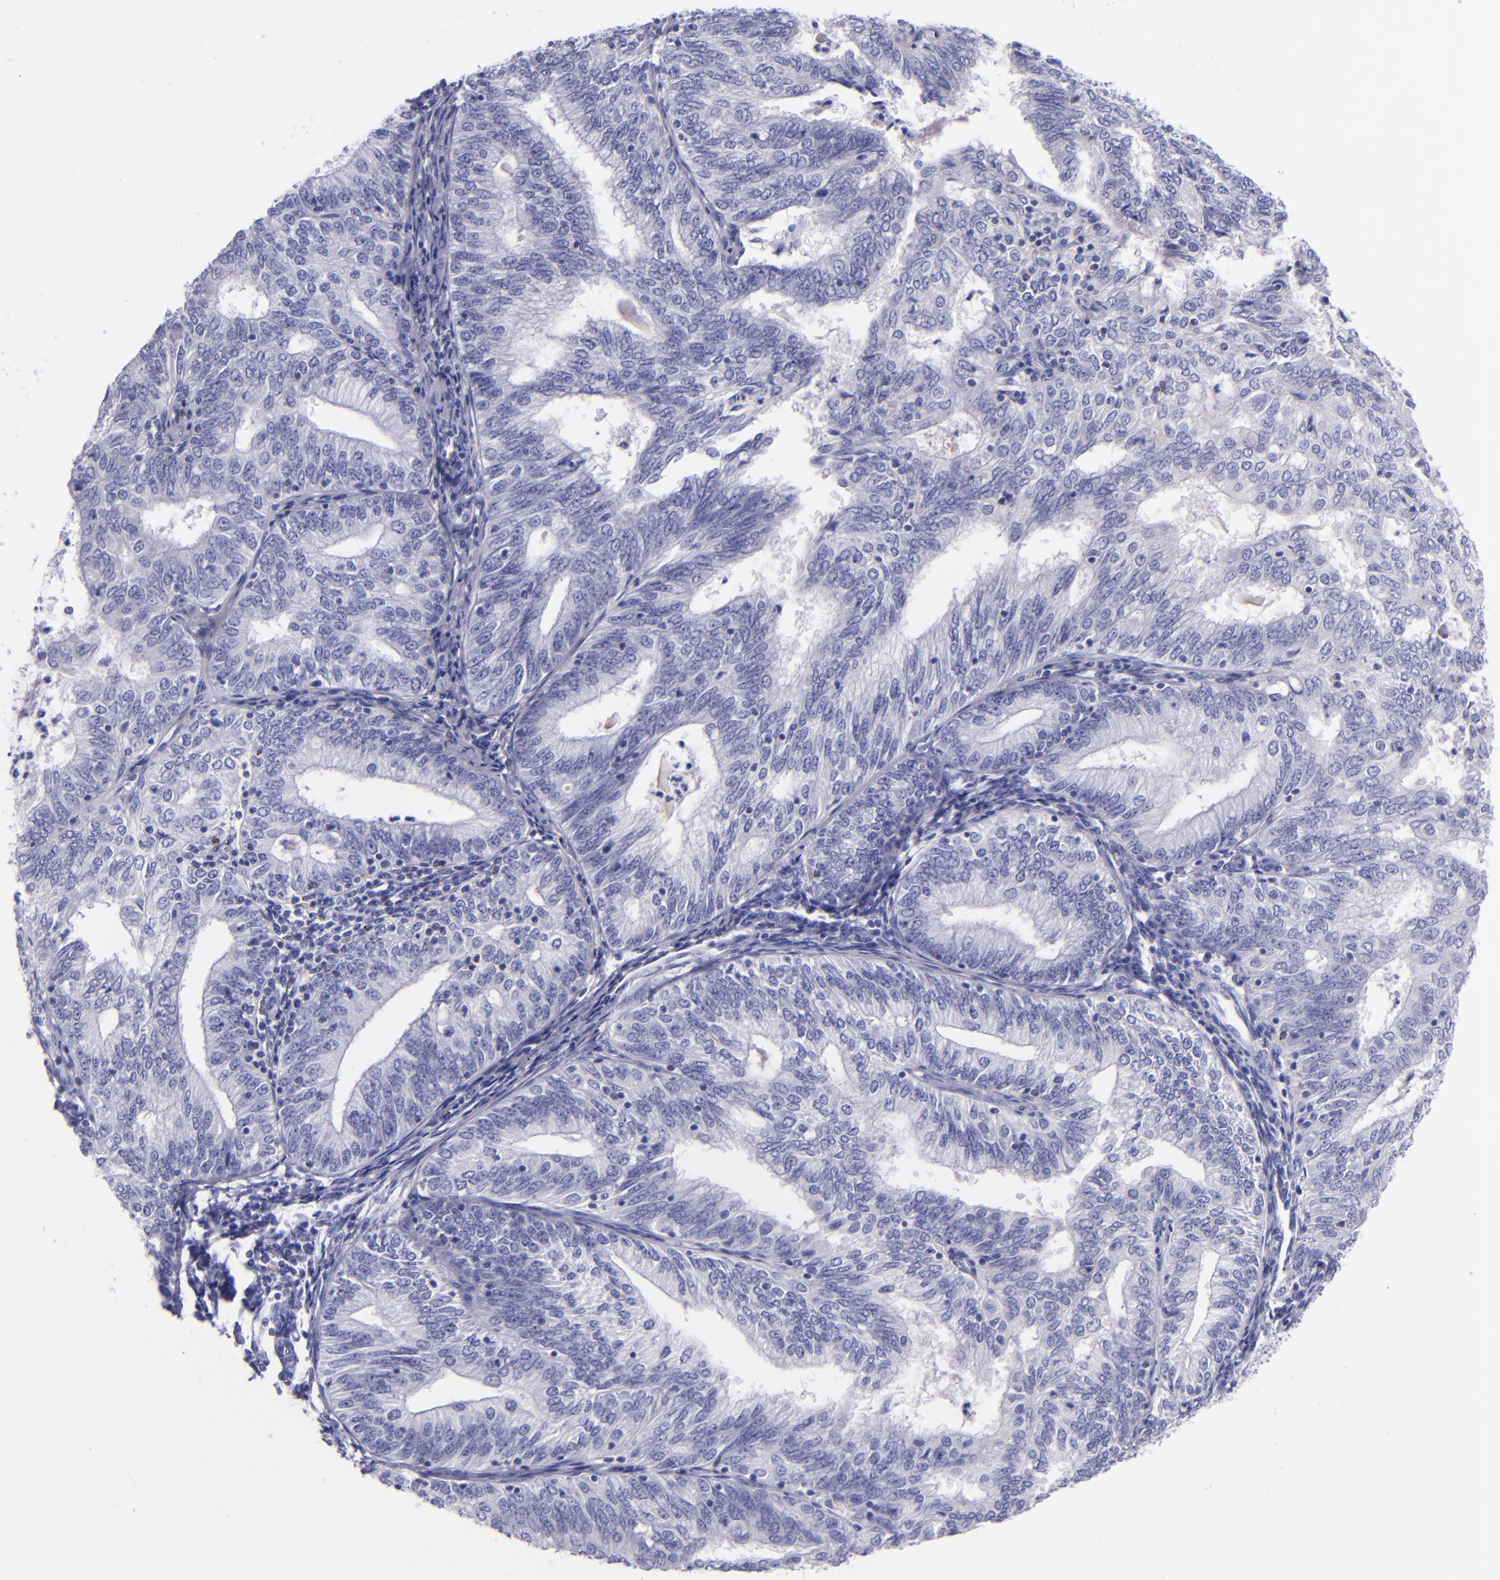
{"staining": {"intensity": "negative", "quantity": "none", "location": "none"}, "tissue": "endometrial cancer", "cell_type": "Tumor cells", "image_type": "cancer", "snomed": [{"axis": "morphology", "description": "Adenocarcinoma, NOS"}, {"axis": "topography", "description": "Endometrium"}], "caption": "Tumor cells show no significant expression in endometrial cancer. (Brightfield microscopy of DAB IHC at high magnification).", "gene": "LAG3", "patient": {"sex": "female", "age": 69}}